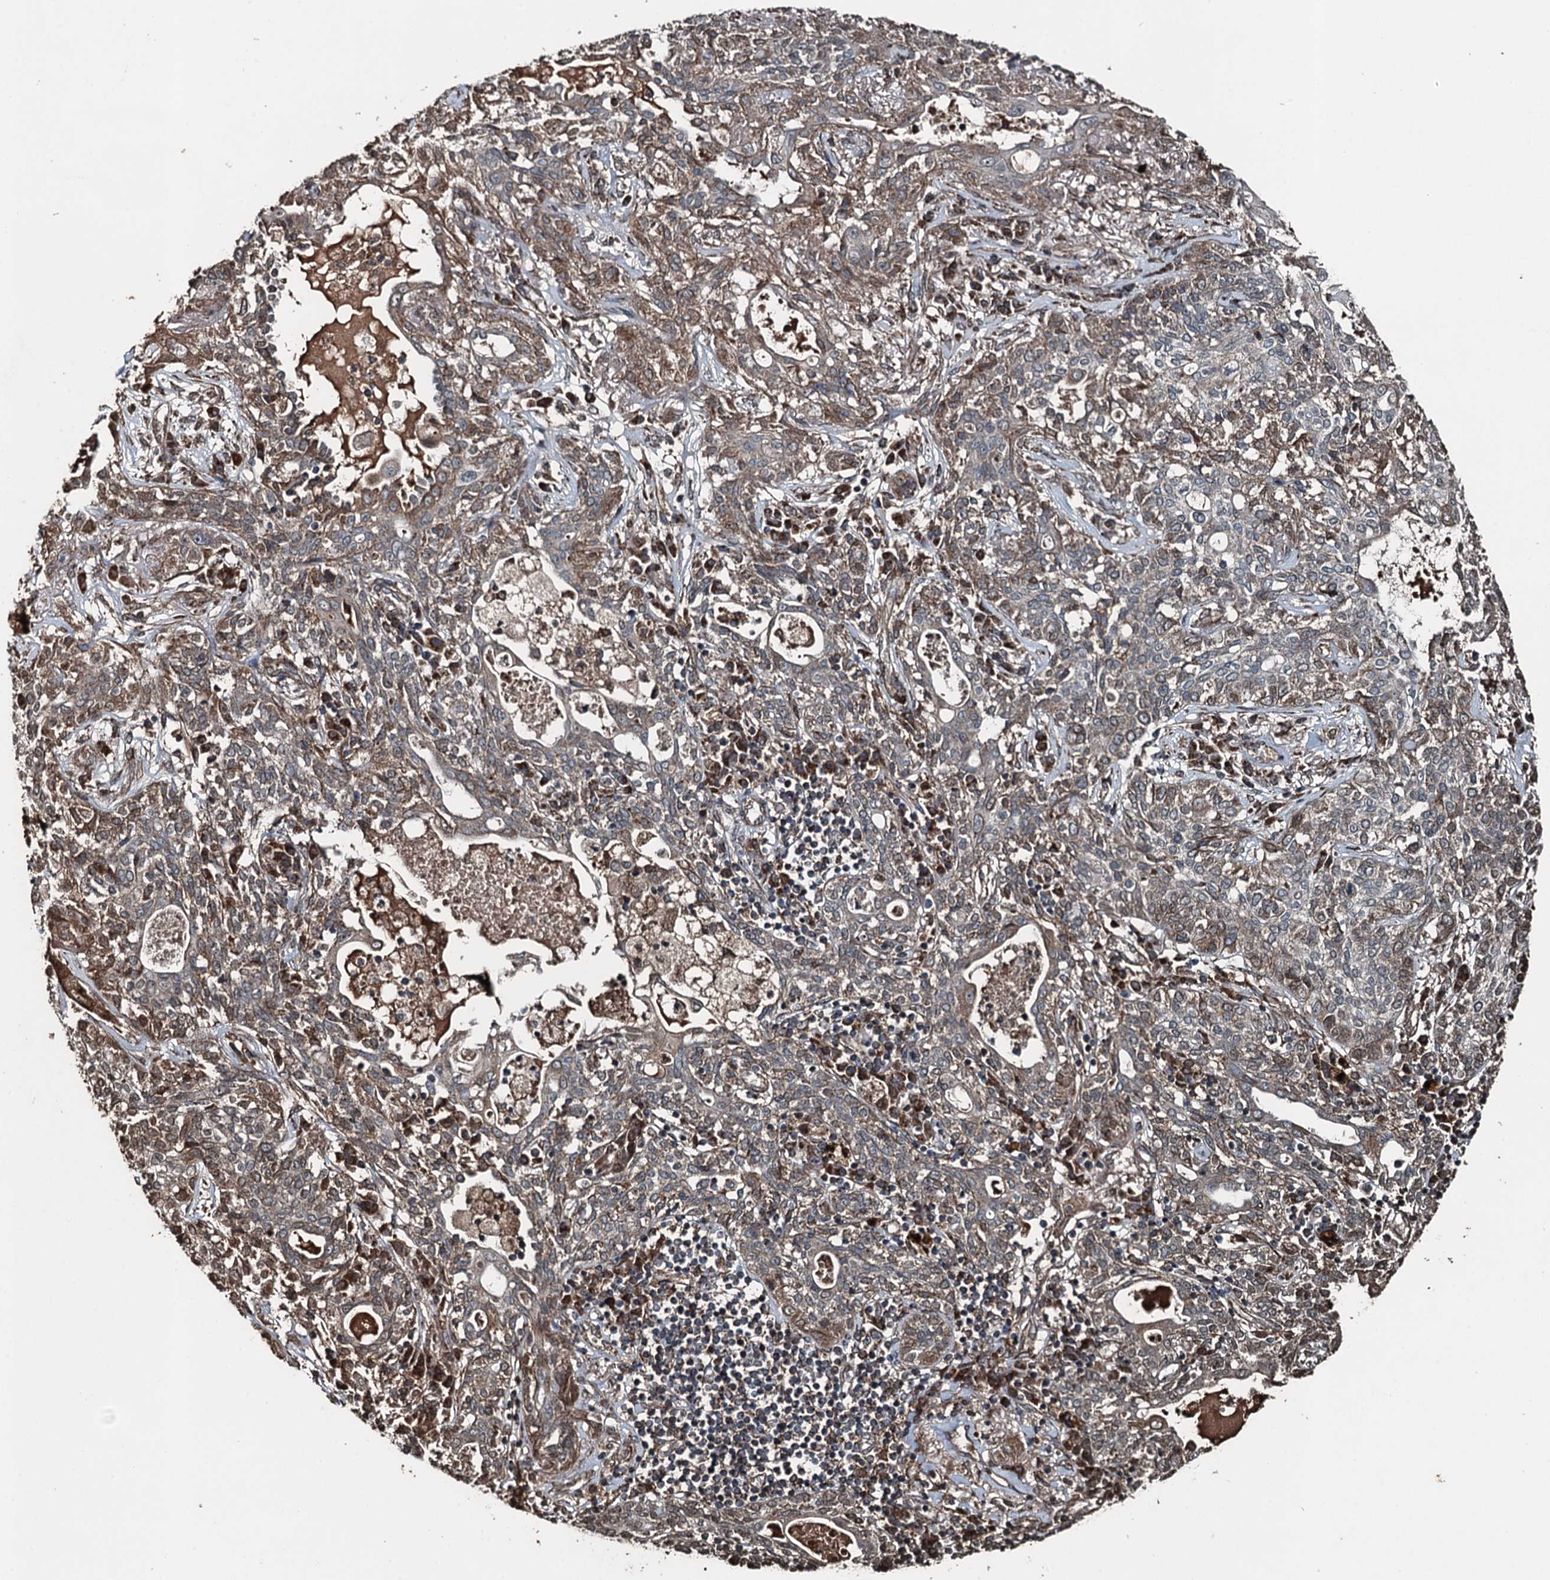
{"staining": {"intensity": "weak", "quantity": "<25%", "location": "cytoplasmic/membranous"}, "tissue": "lung cancer", "cell_type": "Tumor cells", "image_type": "cancer", "snomed": [{"axis": "morphology", "description": "Squamous cell carcinoma, NOS"}, {"axis": "topography", "description": "Lung"}], "caption": "A high-resolution photomicrograph shows IHC staining of lung cancer (squamous cell carcinoma), which shows no significant expression in tumor cells.", "gene": "TCTN1", "patient": {"sex": "female", "age": 70}}